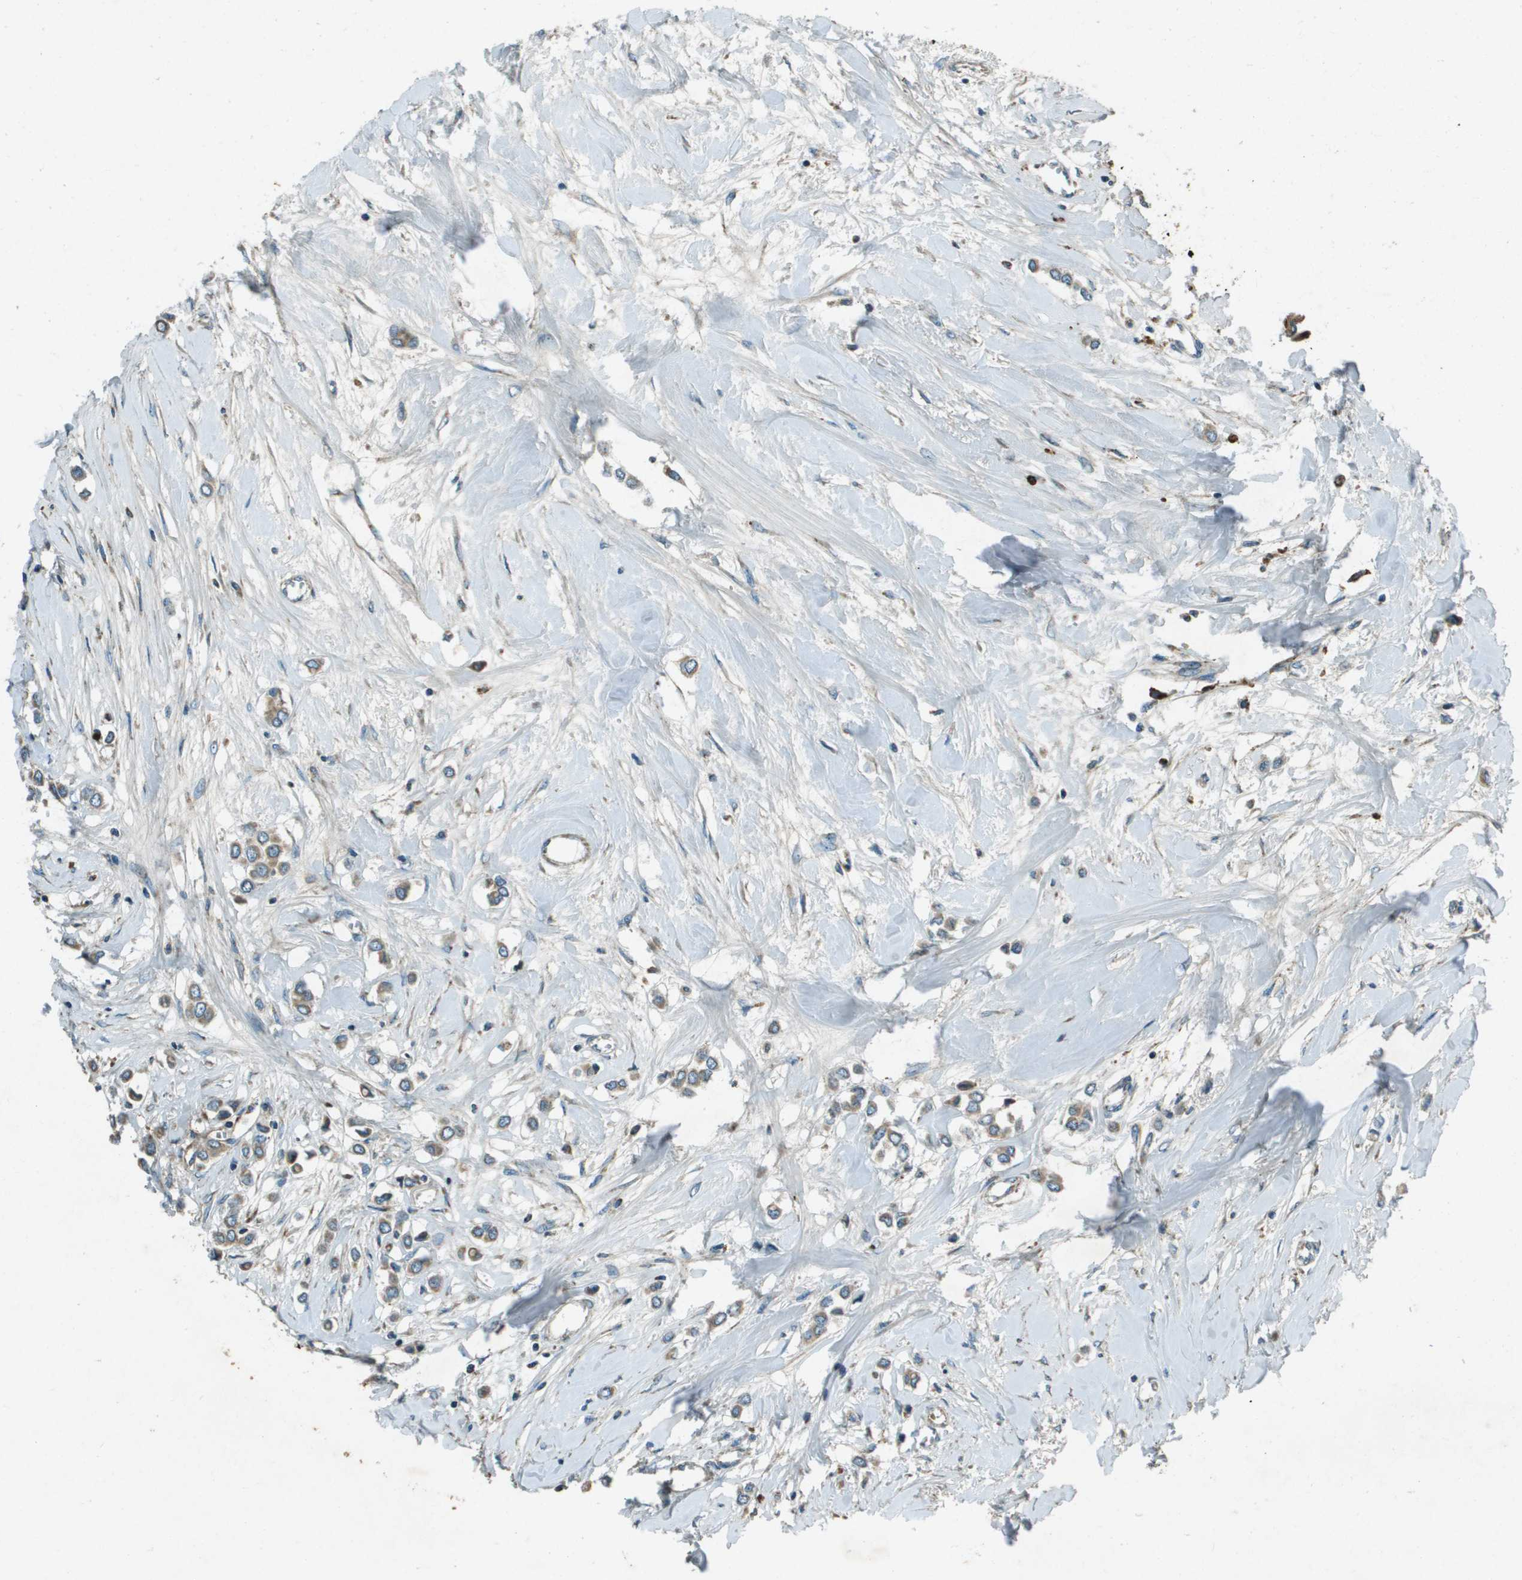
{"staining": {"intensity": "weak", "quantity": ">75%", "location": "cytoplasmic/membranous"}, "tissue": "breast cancer", "cell_type": "Tumor cells", "image_type": "cancer", "snomed": [{"axis": "morphology", "description": "Lobular carcinoma"}, {"axis": "topography", "description": "Breast"}], "caption": "Tumor cells demonstrate weak cytoplasmic/membranous positivity in approximately >75% of cells in breast lobular carcinoma.", "gene": "MIGA1", "patient": {"sex": "female", "age": 51}}